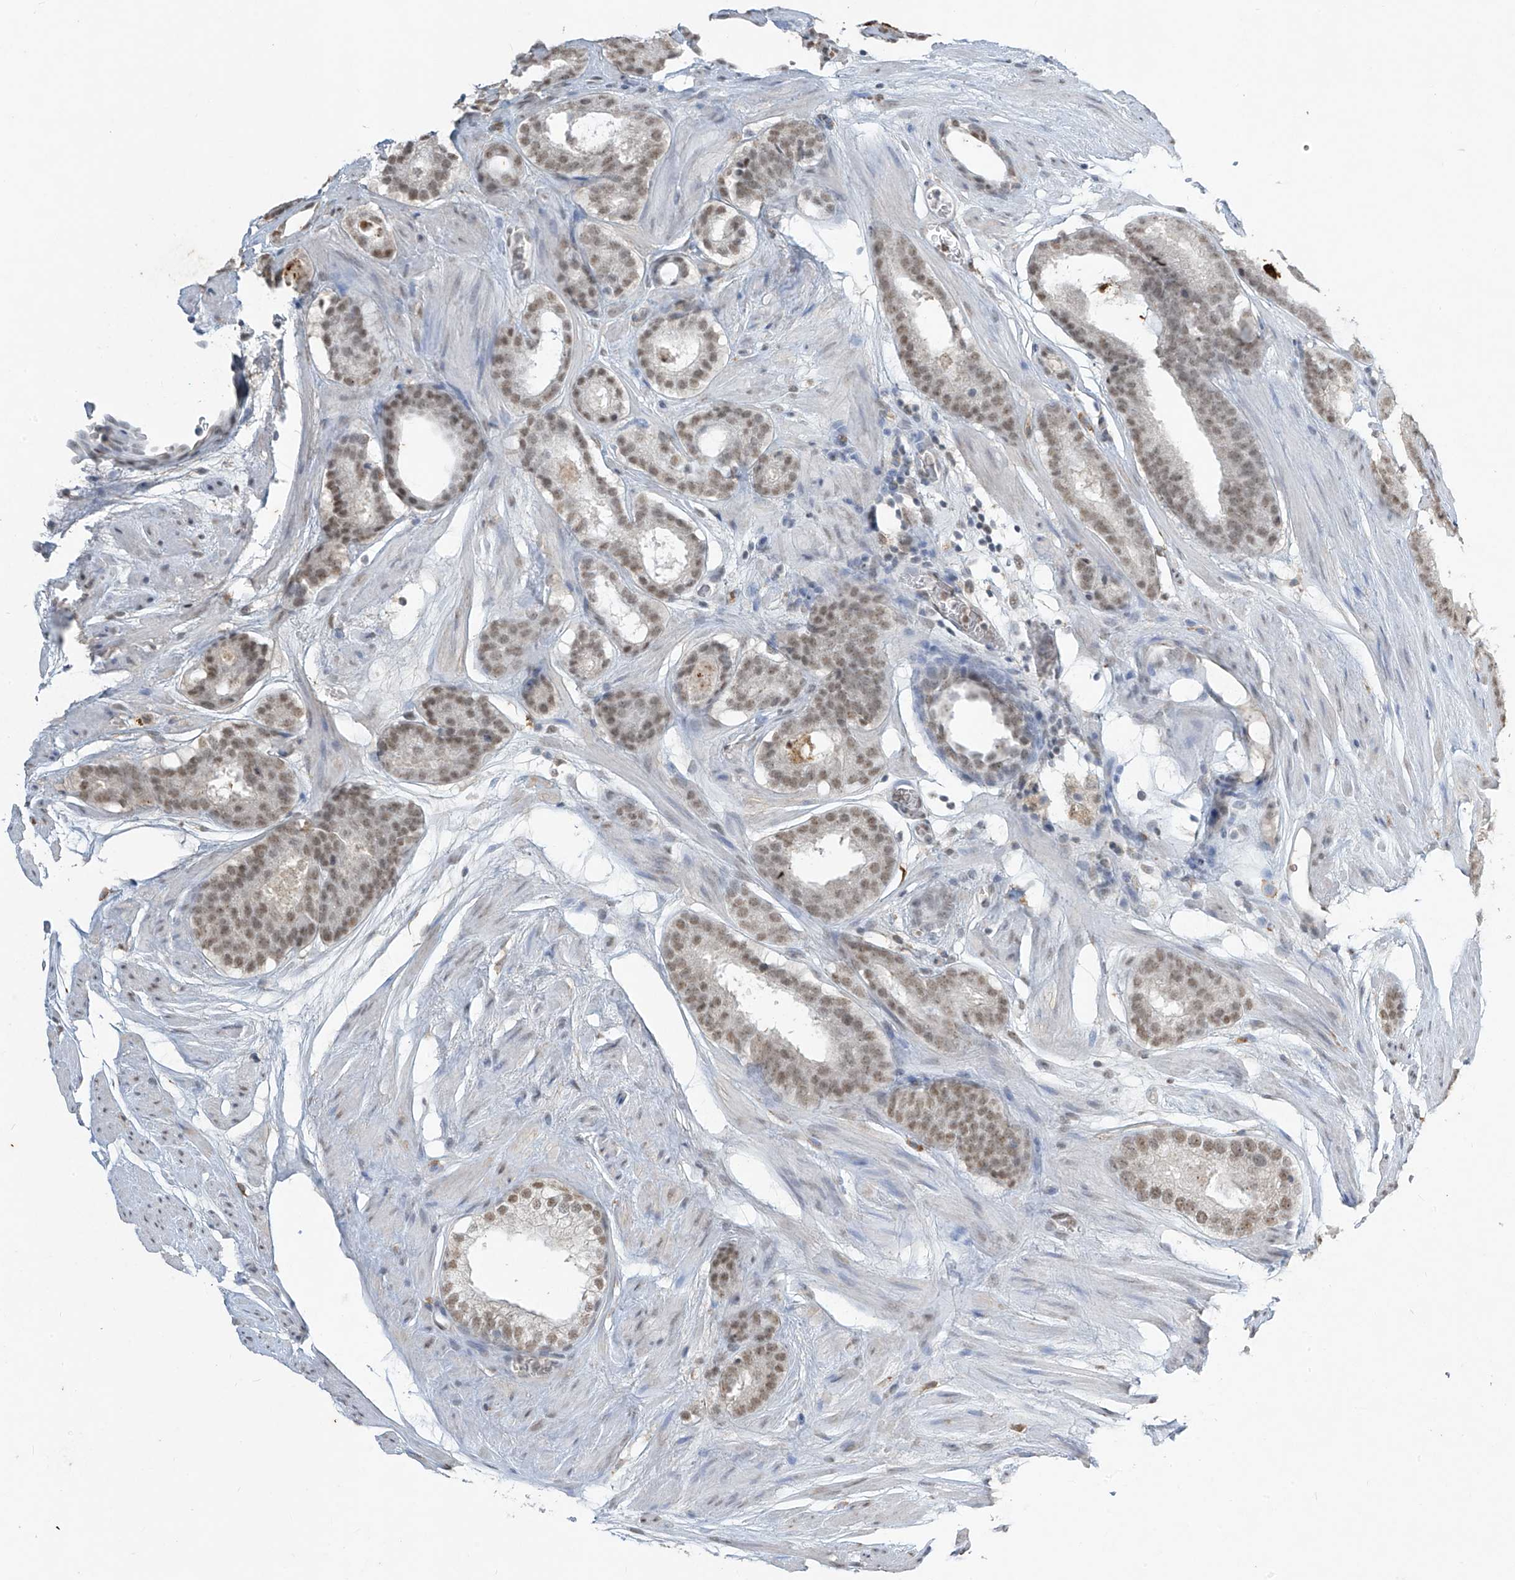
{"staining": {"intensity": "weak", "quantity": ">75%", "location": "nuclear"}, "tissue": "prostate cancer", "cell_type": "Tumor cells", "image_type": "cancer", "snomed": [{"axis": "morphology", "description": "Adenocarcinoma, Low grade"}, {"axis": "topography", "description": "Prostate"}], "caption": "An immunohistochemistry photomicrograph of tumor tissue is shown. Protein staining in brown shows weak nuclear positivity in low-grade adenocarcinoma (prostate) within tumor cells.", "gene": "TFEC", "patient": {"sex": "male", "age": 69}}